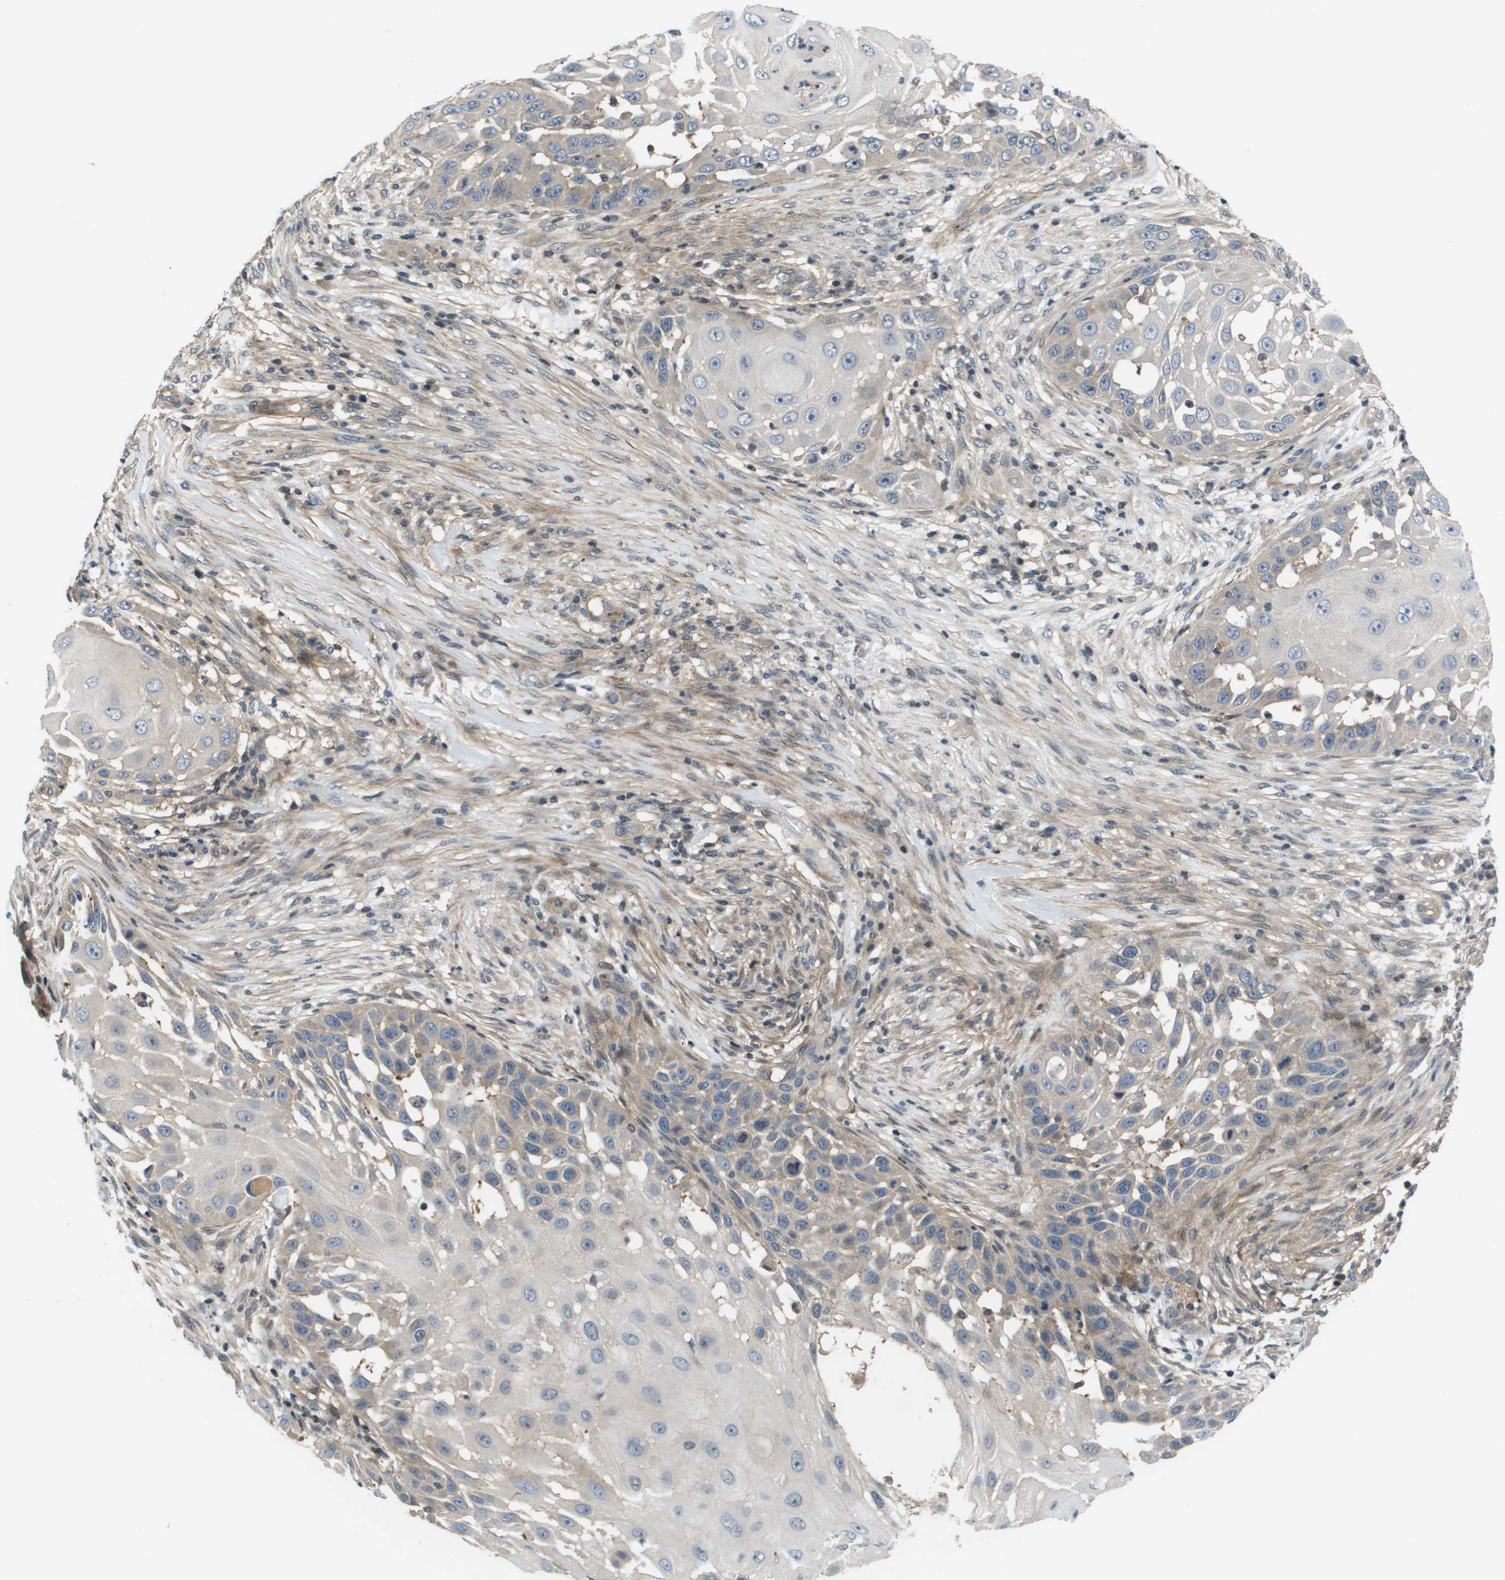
{"staining": {"intensity": "weak", "quantity": "<25%", "location": "cytoplasmic/membranous"}, "tissue": "skin cancer", "cell_type": "Tumor cells", "image_type": "cancer", "snomed": [{"axis": "morphology", "description": "Squamous cell carcinoma, NOS"}, {"axis": "topography", "description": "Skin"}], "caption": "The histopathology image reveals no significant positivity in tumor cells of skin cancer (squamous cell carcinoma).", "gene": "ENPP5", "patient": {"sex": "female", "age": 44}}